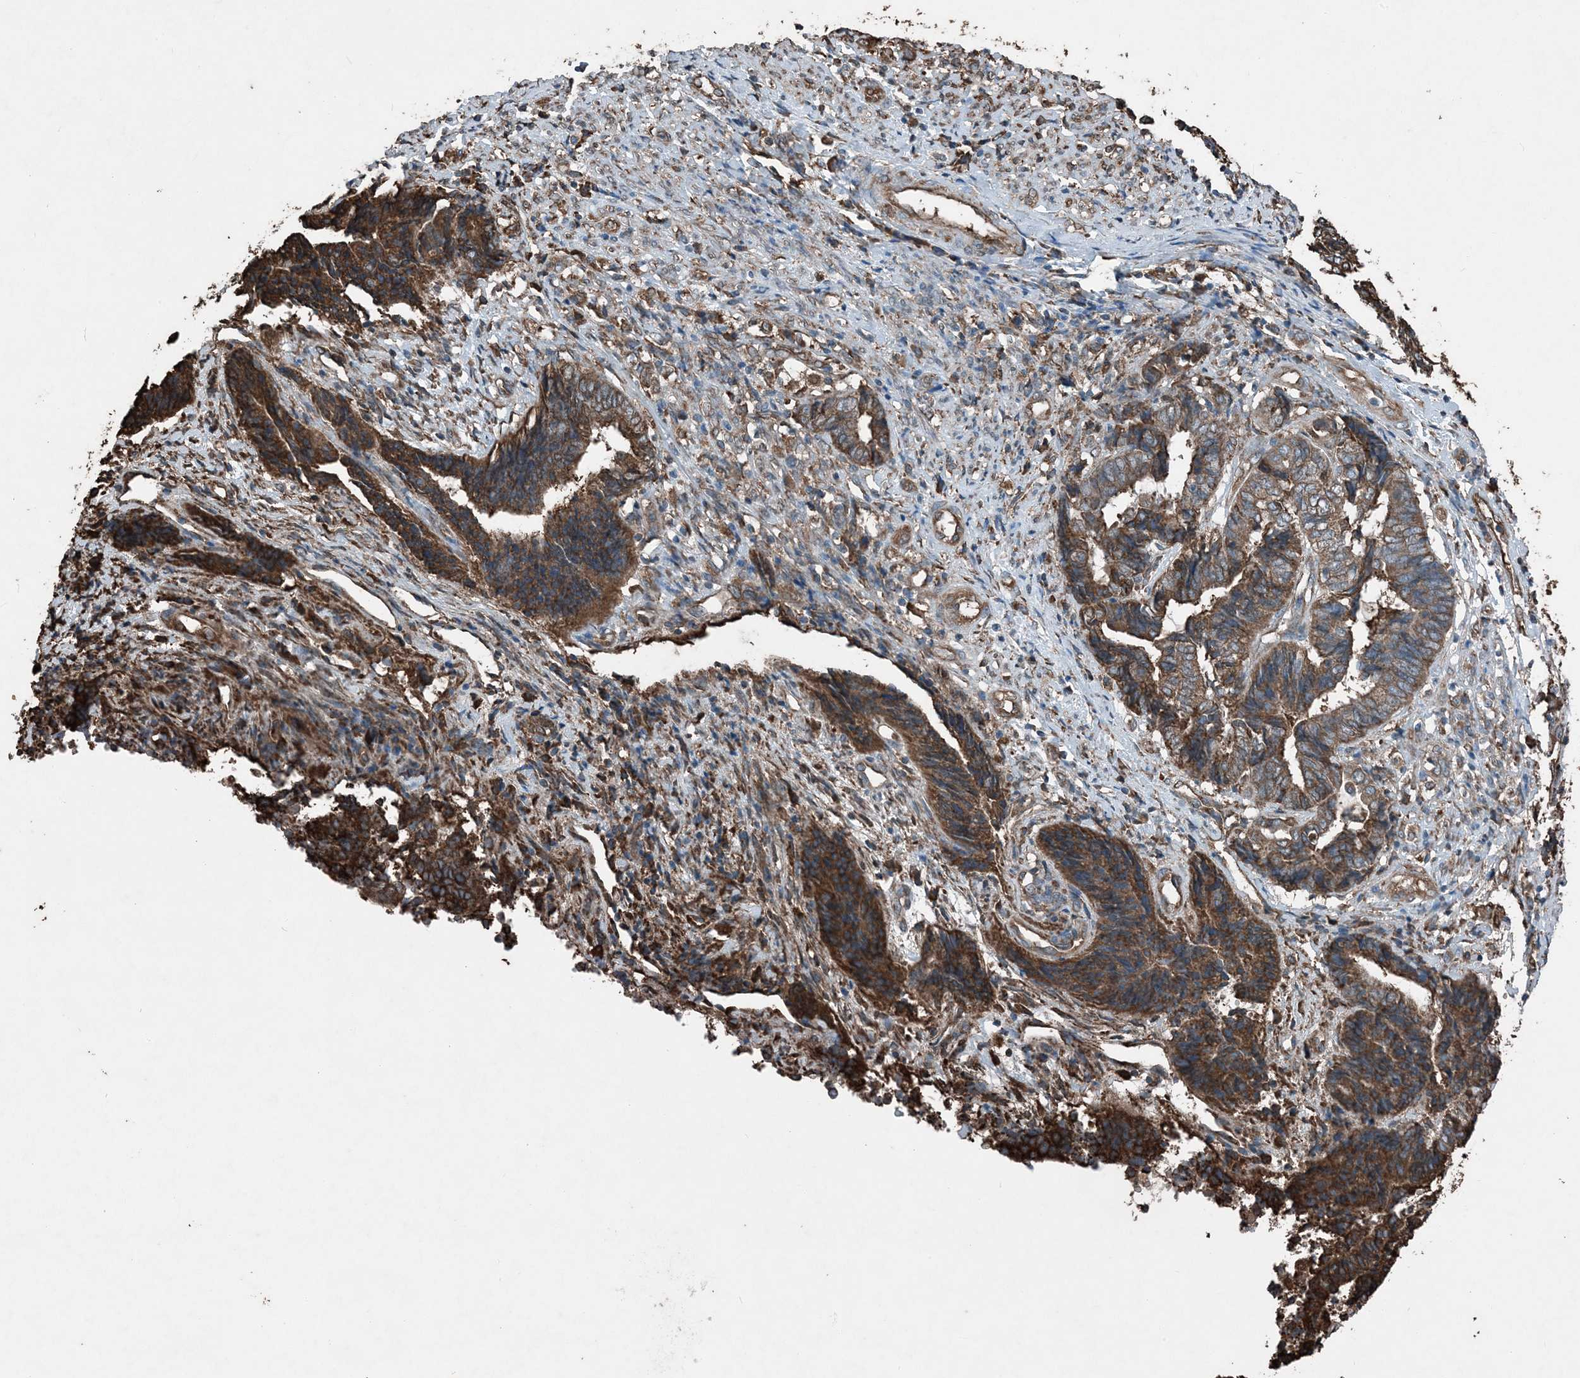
{"staining": {"intensity": "strong", "quantity": ">75%", "location": "cytoplasmic/membranous"}, "tissue": "endometrial cancer", "cell_type": "Tumor cells", "image_type": "cancer", "snomed": [{"axis": "morphology", "description": "Adenocarcinoma, NOS"}, {"axis": "topography", "description": "Uterus"}, {"axis": "topography", "description": "Endometrium"}], "caption": "The histopathology image demonstrates staining of endometrial cancer, revealing strong cytoplasmic/membranous protein staining (brown color) within tumor cells. The protein of interest is stained brown, and the nuclei are stained in blue (DAB IHC with brightfield microscopy, high magnification).", "gene": "PDIA6", "patient": {"sex": "female", "age": 70}}